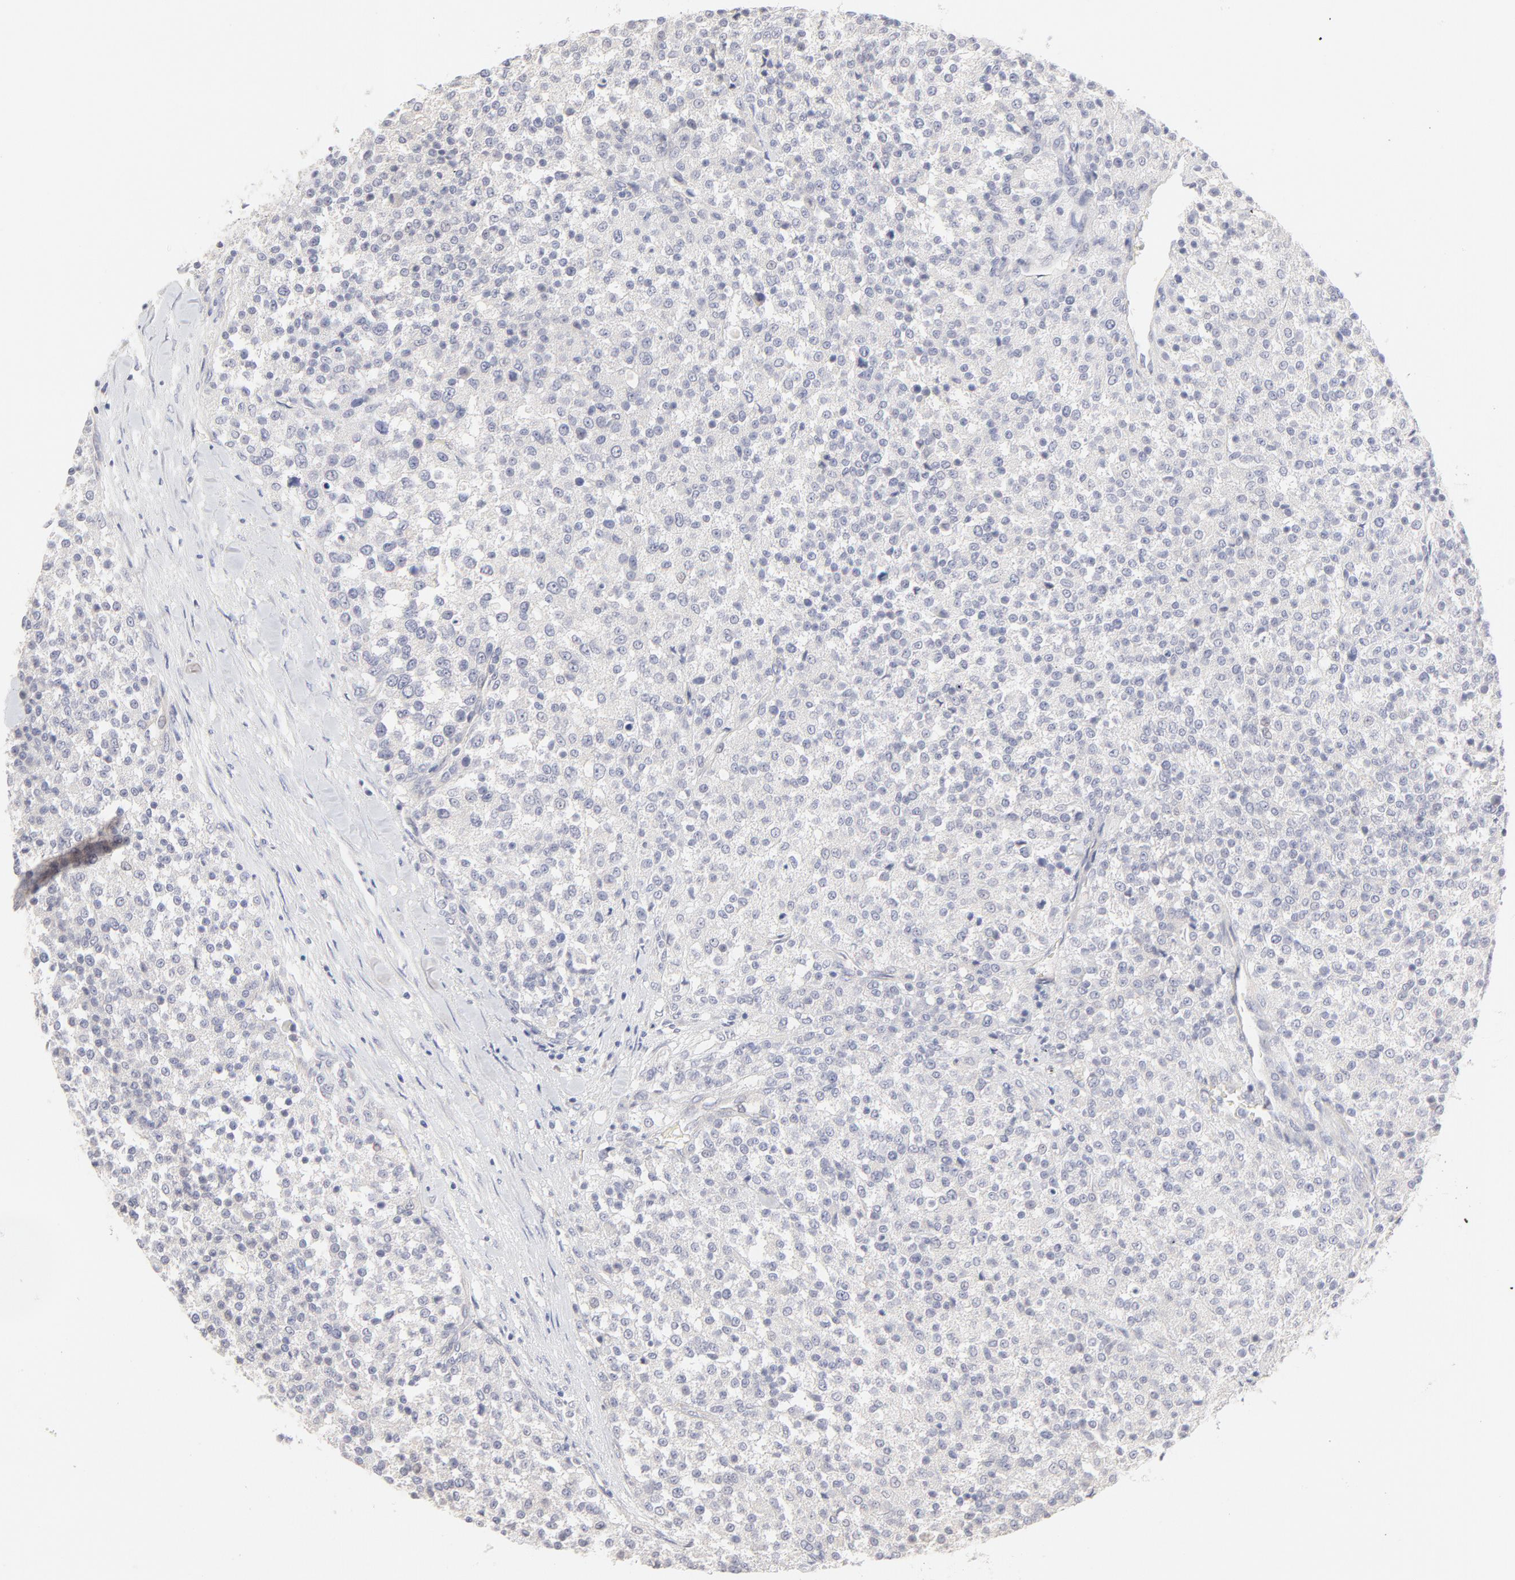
{"staining": {"intensity": "negative", "quantity": "none", "location": "none"}, "tissue": "testis cancer", "cell_type": "Tumor cells", "image_type": "cancer", "snomed": [{"axis": "morphology", "description": "Seminoma, NOS"}, {"axis": "topography", "description": "Testis"}], "caption": "Tumor cells are negative for protein expression in human testis seminoma.", "gene": "ELF3", "patient": {"sex": "male", "age": 59}}